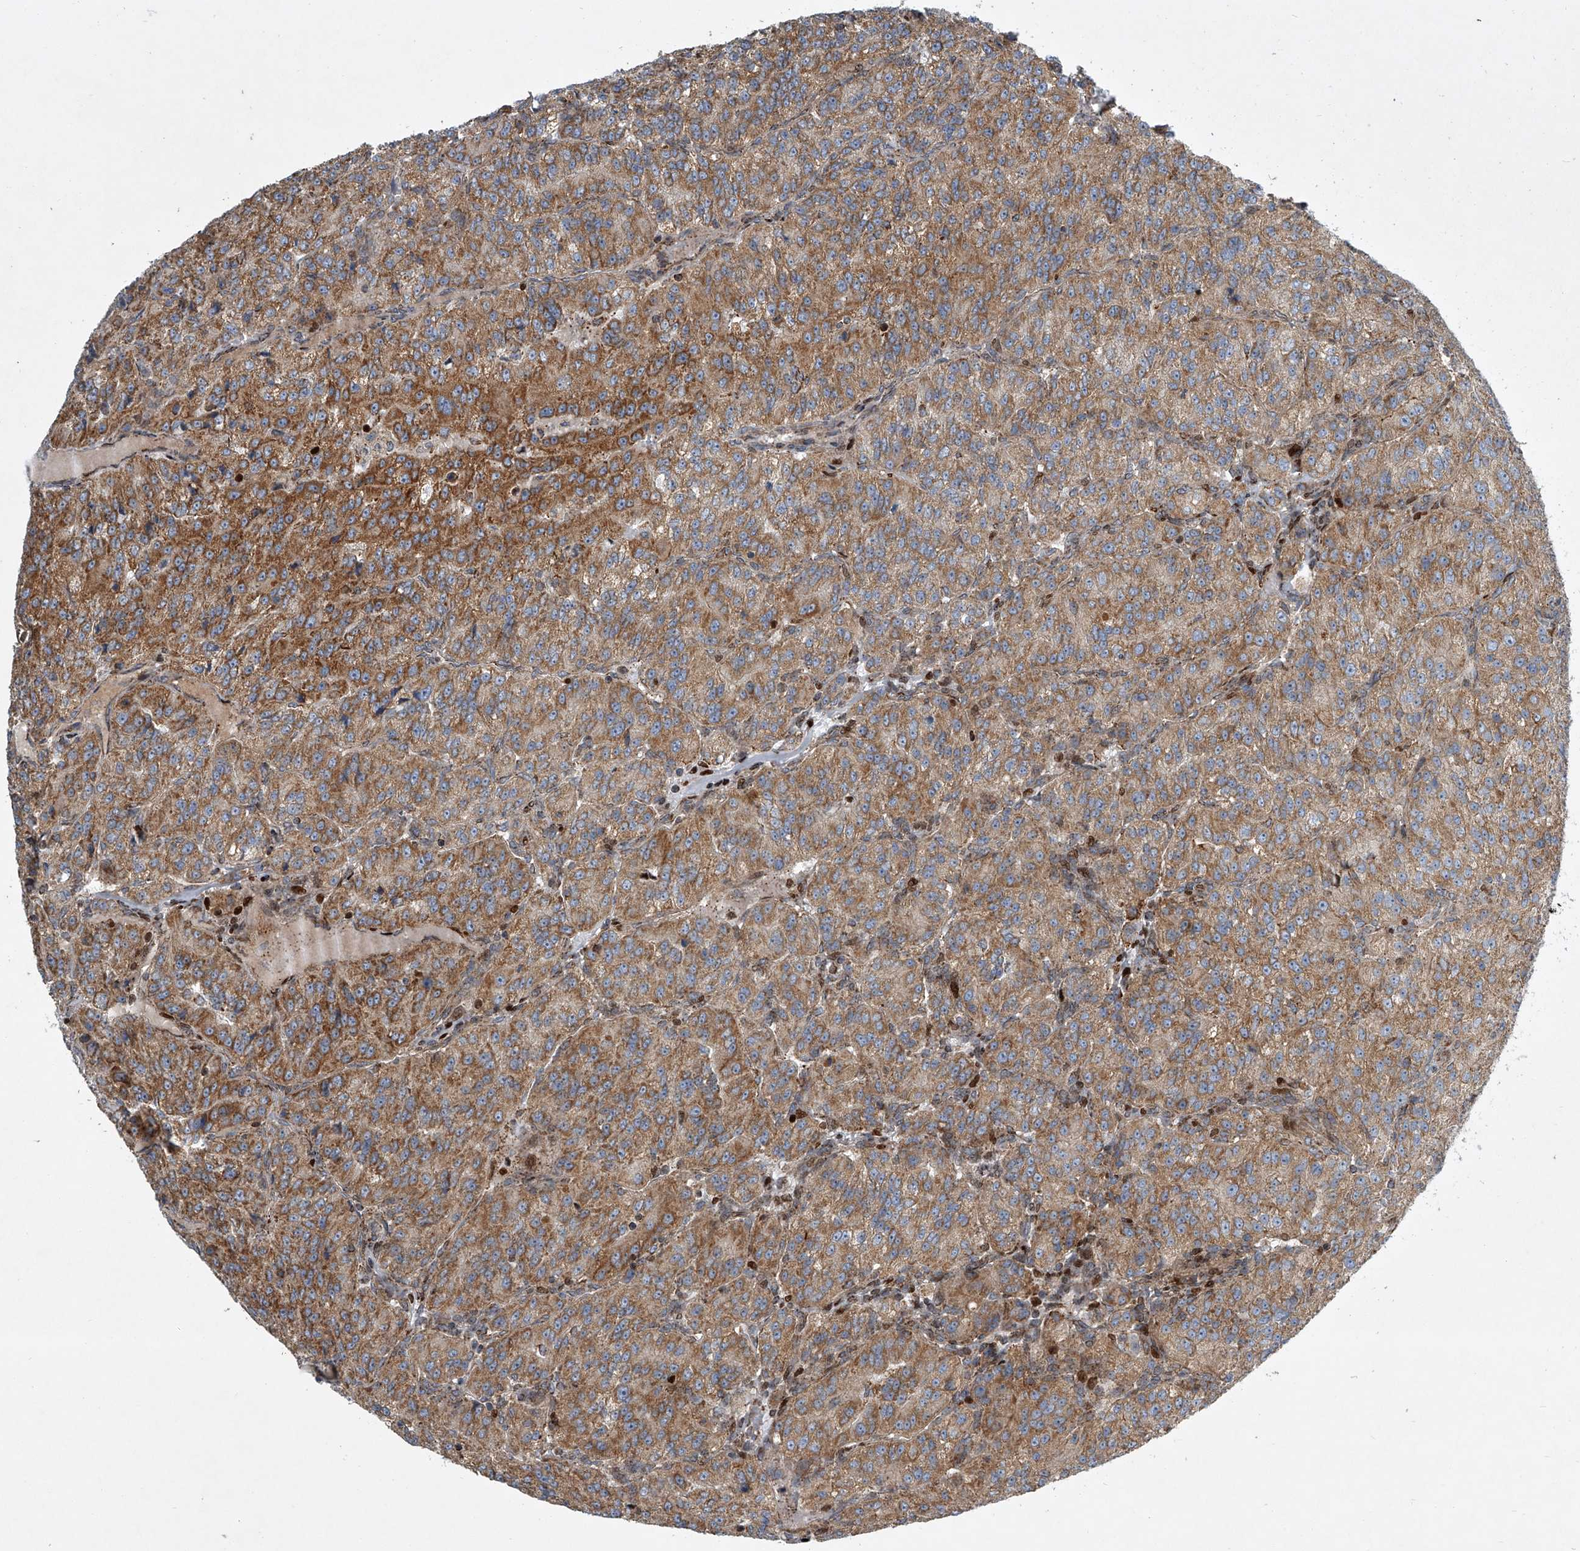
{"staining": {"intensity": "moderate", "quantity": ">75%", "location": "cytoplasmic/membranous"}, "tissue": "renal cancer", "cell_type": "Tumor cells", "image_type": "cancer", "snomed": [{"axis": "morphology", "description": "Adenocarcinoma, NOS"}, {"axis": "topography", "description": "Kidney"}], "caption": "IHC photomicrograph of renal cancer (adenocarcinoma) stained for a protein (brown), which displays medium levels of moderate cytoplasmic/membranous positivity in about >75% of tumor cells.", "gene": "STRADA", "patient": {"sex": "female", "age": 63}}